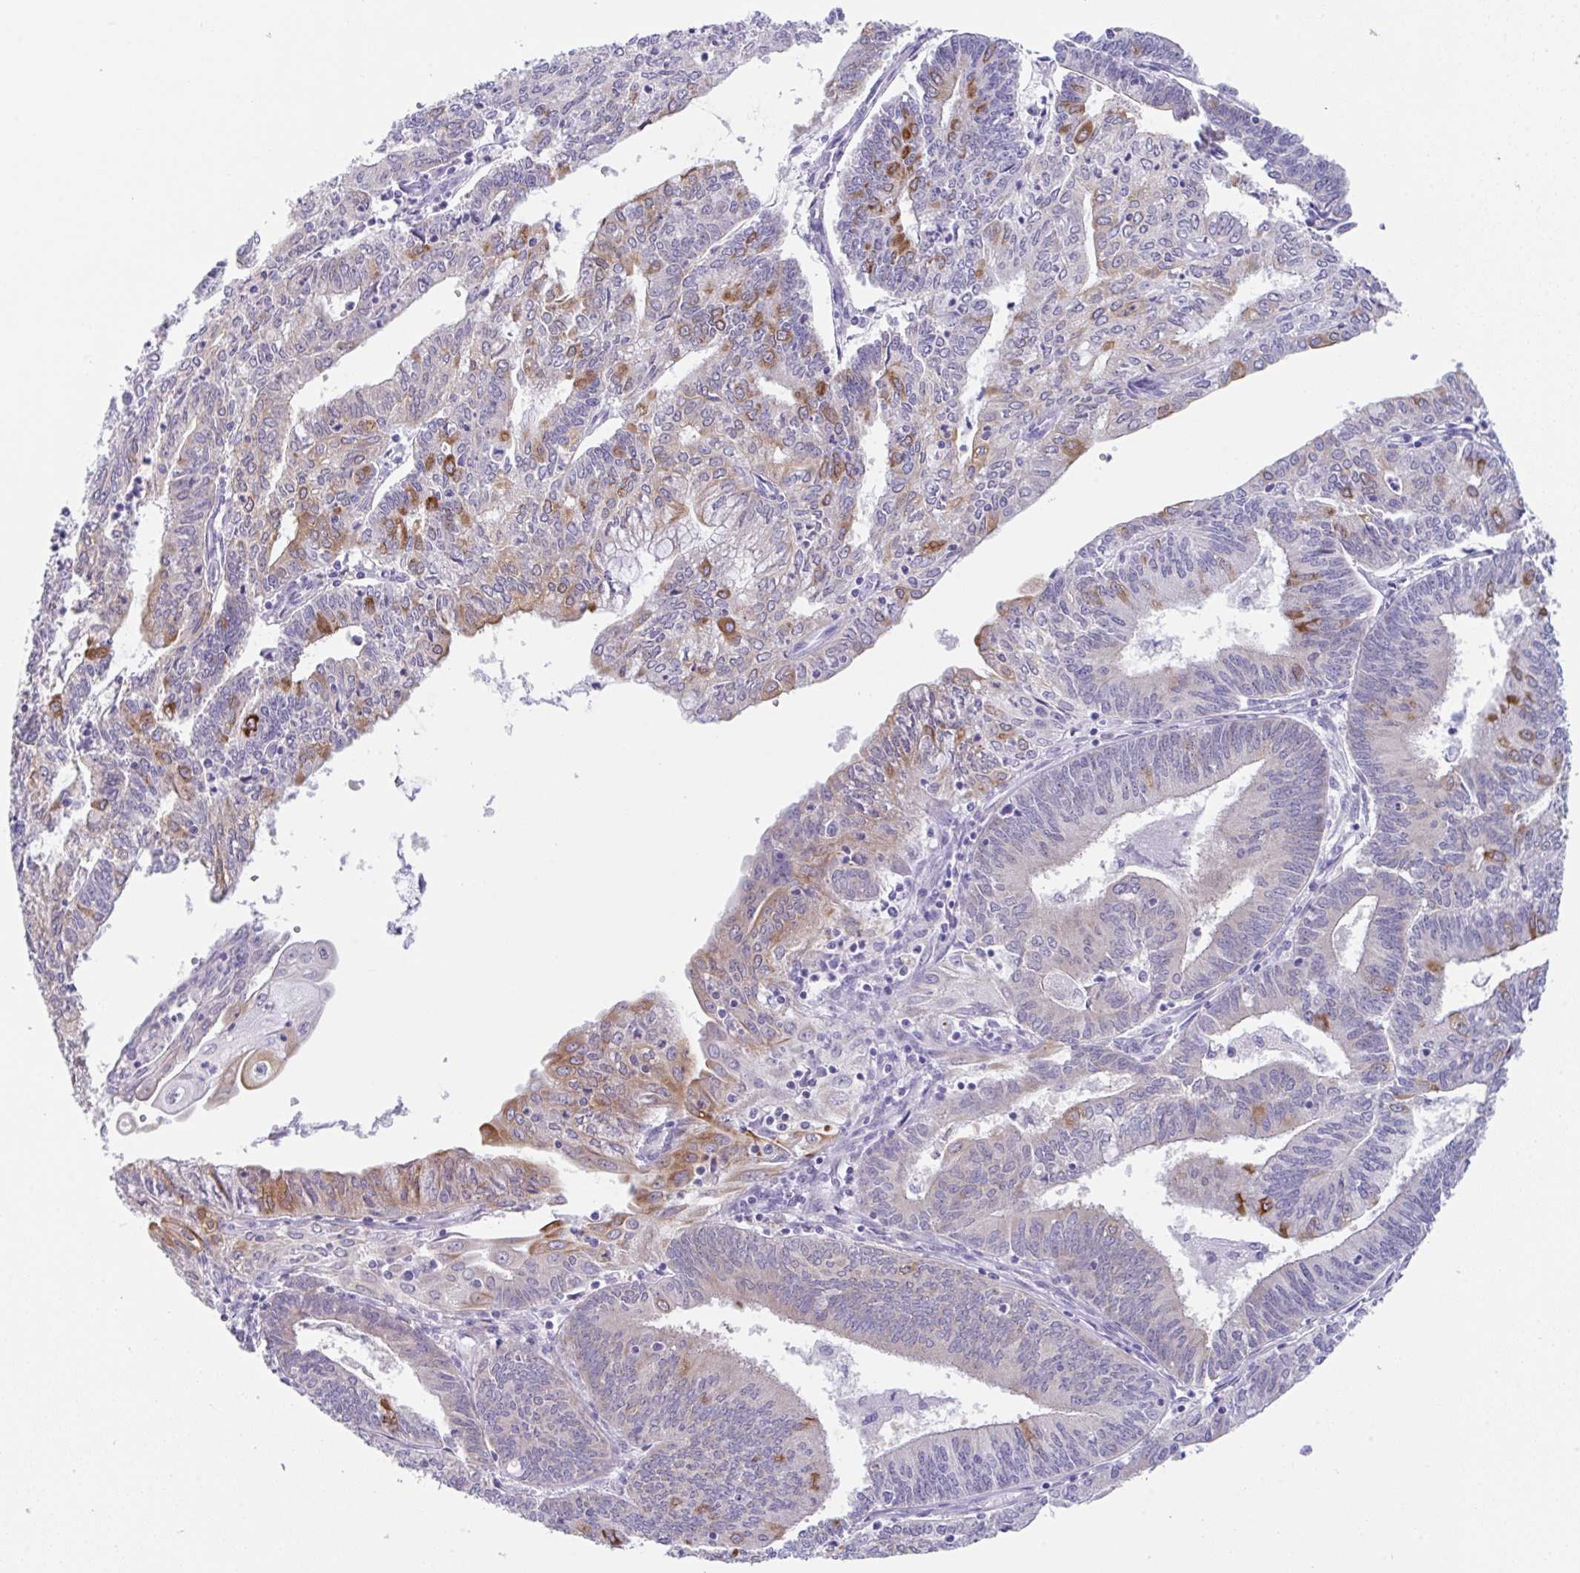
{"staining": {"intensity": "moderate", "quantity": "<25%", "location": "cytoplasmic/membranous"}, "tissue": "endometrial cancer", "cell_type": "Tumor cells", "image_type": "cancer", "snomed": [{"axis": "morphology", "description": "Adenocarcinoma, NOS"}, {"axis": "topography", "description": "Endometrium"}], "caption": "DAB immunohistochemical staining of human endometrial cancer (adenocarcinoma) demonstrates moderate cytoplasmic/membranous protein expression in approximately <25% of tumor cells. The staining was performed using DAB to visualize the protein expression in brown, while the nuclei were stained in blue with hematoxylin (Magnification: 20x).", "gene": "TRAF4", "patient": {"sex": "female", "age": 61}}